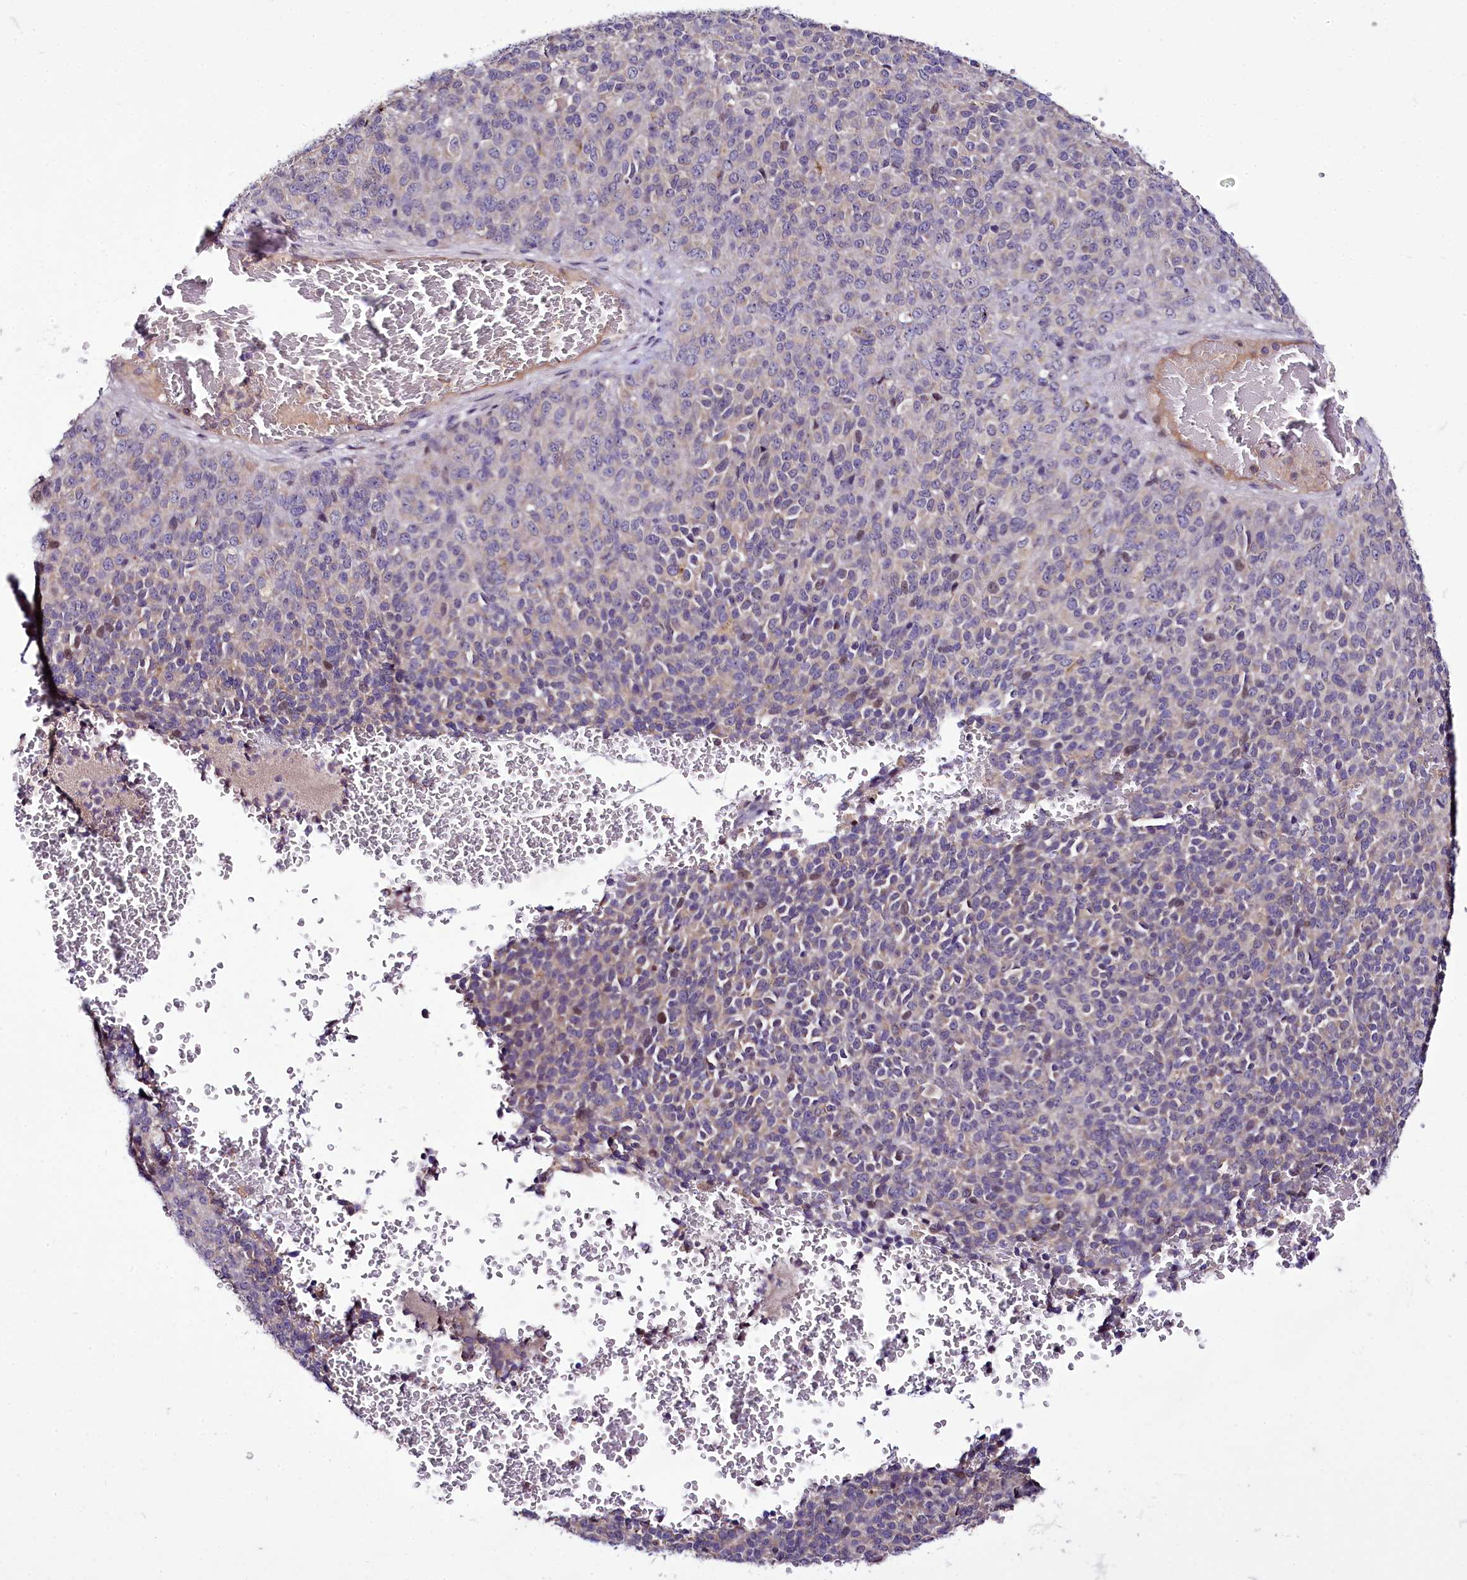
{"staining": {"intensity": "negative", "quantity": "none", "location": "none"}, "tissue": "melanoma", "cell_type": "Tumor cells", "image_type": "cancer", "snomed": [{"axis": "morphology", "description": "Malignant melanoma, Metastatic site"}, {"axis": "topography", "description": "Brain"}], "caption": "High magnification brightfield microscopy of melanoma stained with DAB (brown) and counterstained with hematoxylin (blue): tumor cells show no significant positivity. The staining was performed using DAB to visualize the protein expression in brown, while the nuclei were stained in blue with hematoxylin (Magnification: 20x).", "gene": "ZC3H12C", "patient": {"sex": "female", "age": 56}}